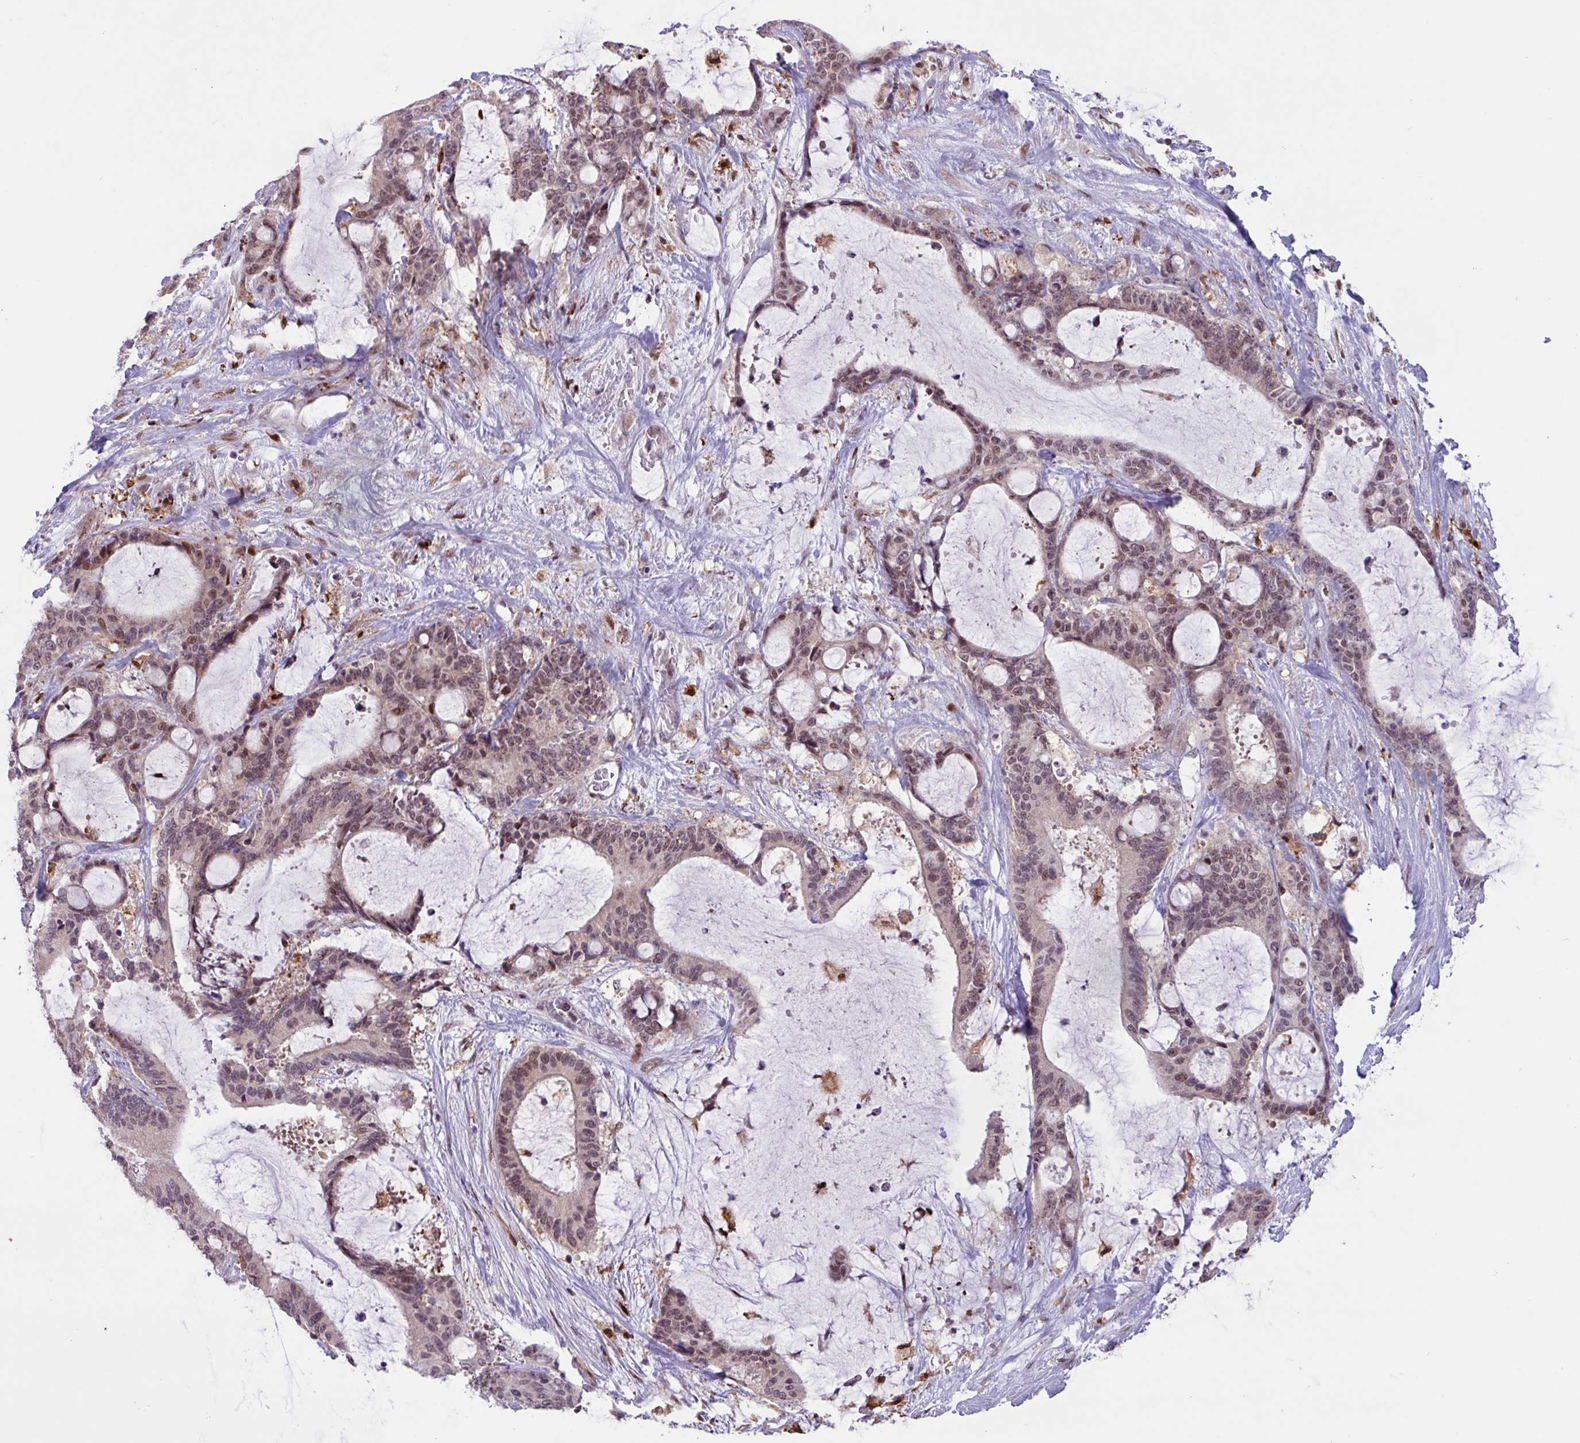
{"staining": {"intensity": "moderate", "quantity": ">75%", "location": "nuclear"}, "tissue": "liver cancer", "cell_type": "Tumor cells", "image_type": "cancer", "snomed": [{"axis": "morphology", "description": "Normal tissue, NOS"}, {"axis": "morphology", "description": "Cholangiocarcinoma"}, {"axis": "topography", "description": "Liver"}, {"axis": "topography", "description": "Peripheral nerve tissue"}], "caption": "Immunohistochemical staining of cholangiocarcinoma (liver) exhibits medium levels of moderate nuclear protein positivity in approximately >75% of tumor cells. The staining is performed using DAB (3,3'-diaminobenzidine) brown chromogen to label protein expression. The nuclei are counter-stained blue using hematoxylin.", "gene": "BRD3", "patient": {"sex": "female", "age": 73}}